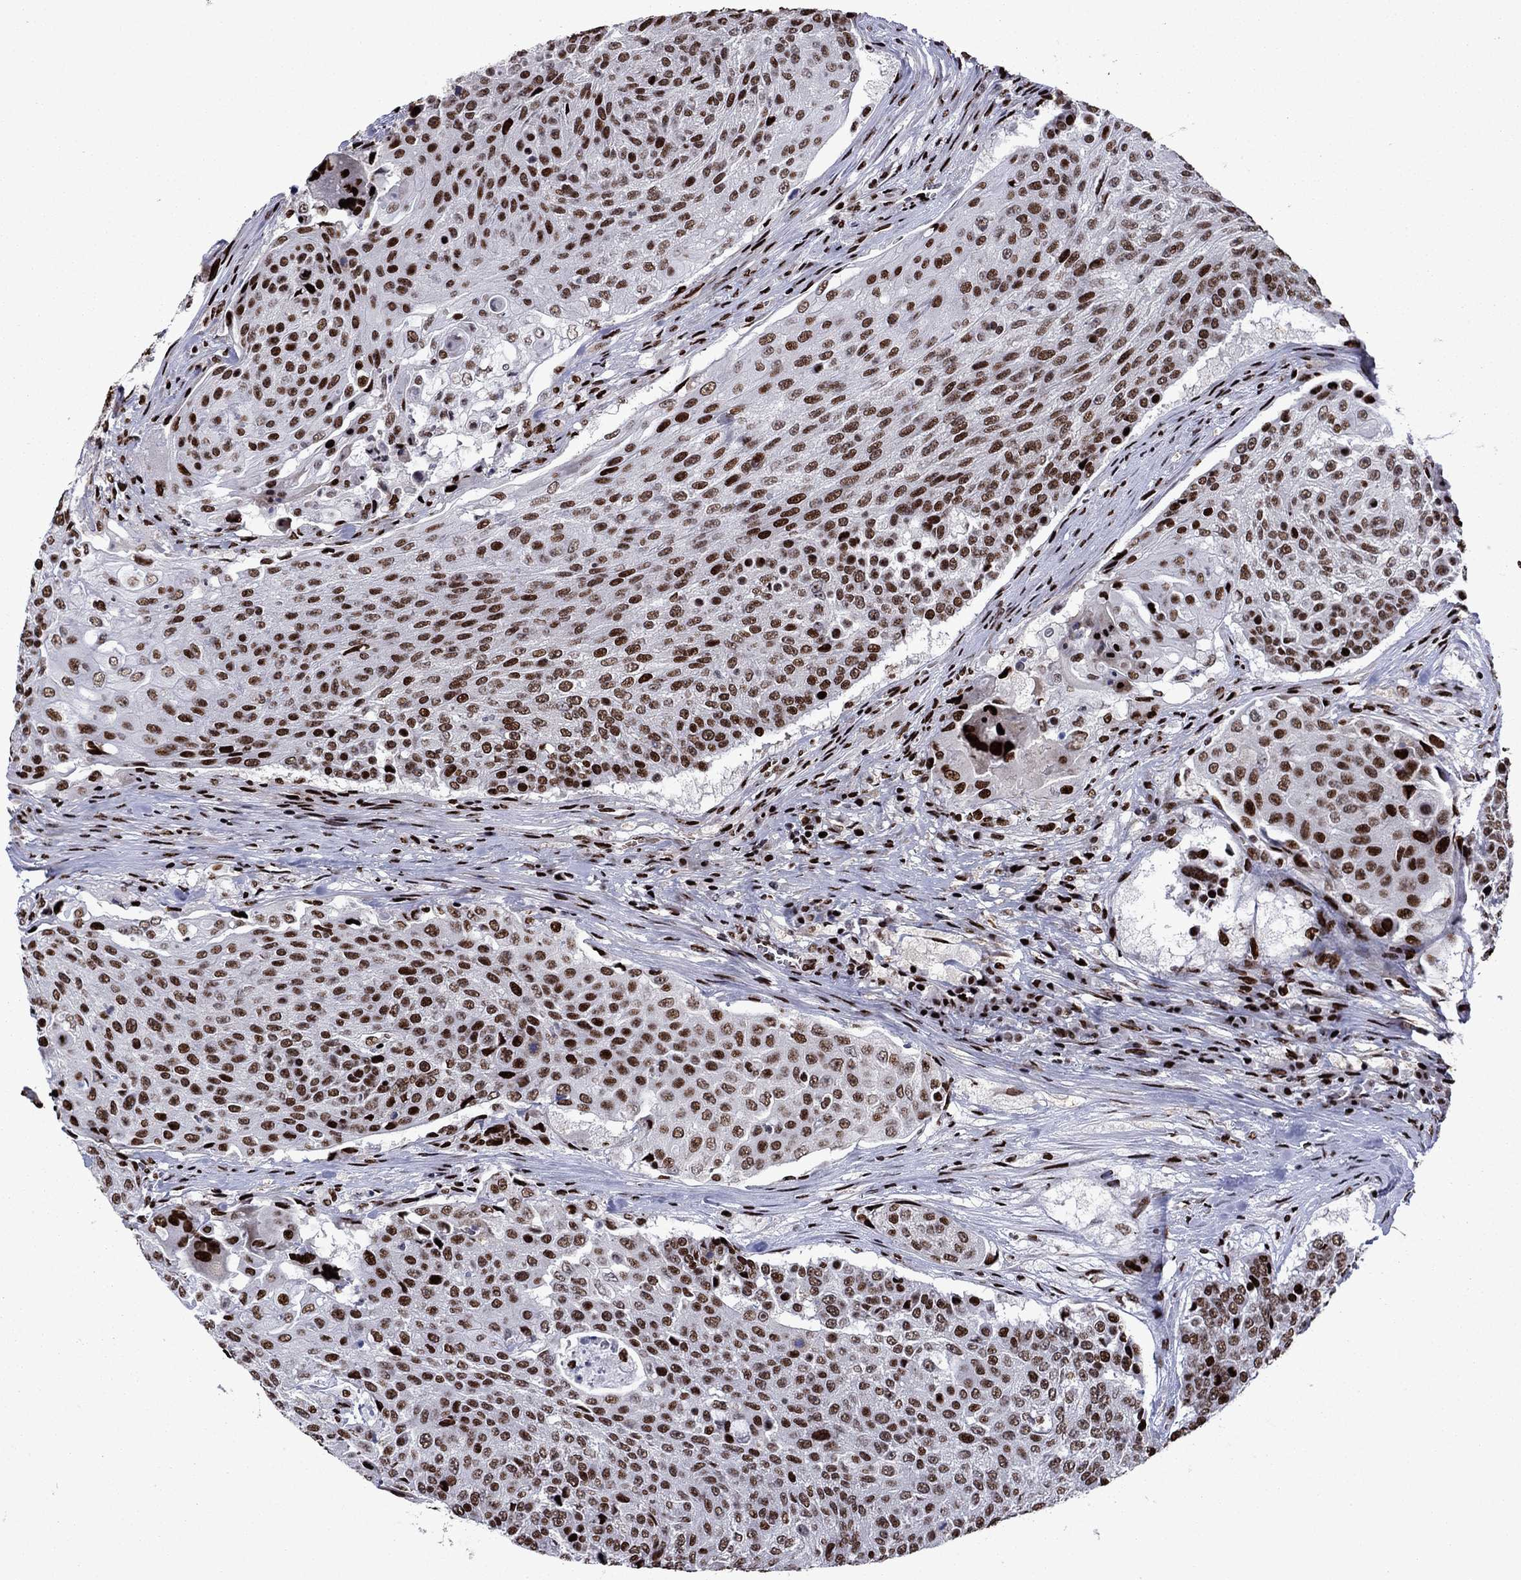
{"staining": {"intensity": "strong", "quantity": ">75%", "location": "nuclear"}, "tissue": "urothelial cancer", "cell_type": "Tumor cells", "image_type": "cancer", "snomed": [{"axis": "morphology", "description": "Urothelial carcinoma, High grade"}, {"axis": "topography", "description": "Urinary bladder"}], "caption": "Protein analysis of urothelial cancer tissue demonstrates strong nuclear positivity in approximately >75% of tumor cells.", "gene": "LIMK1", "patient": {"sex": "female", "age": 63}}